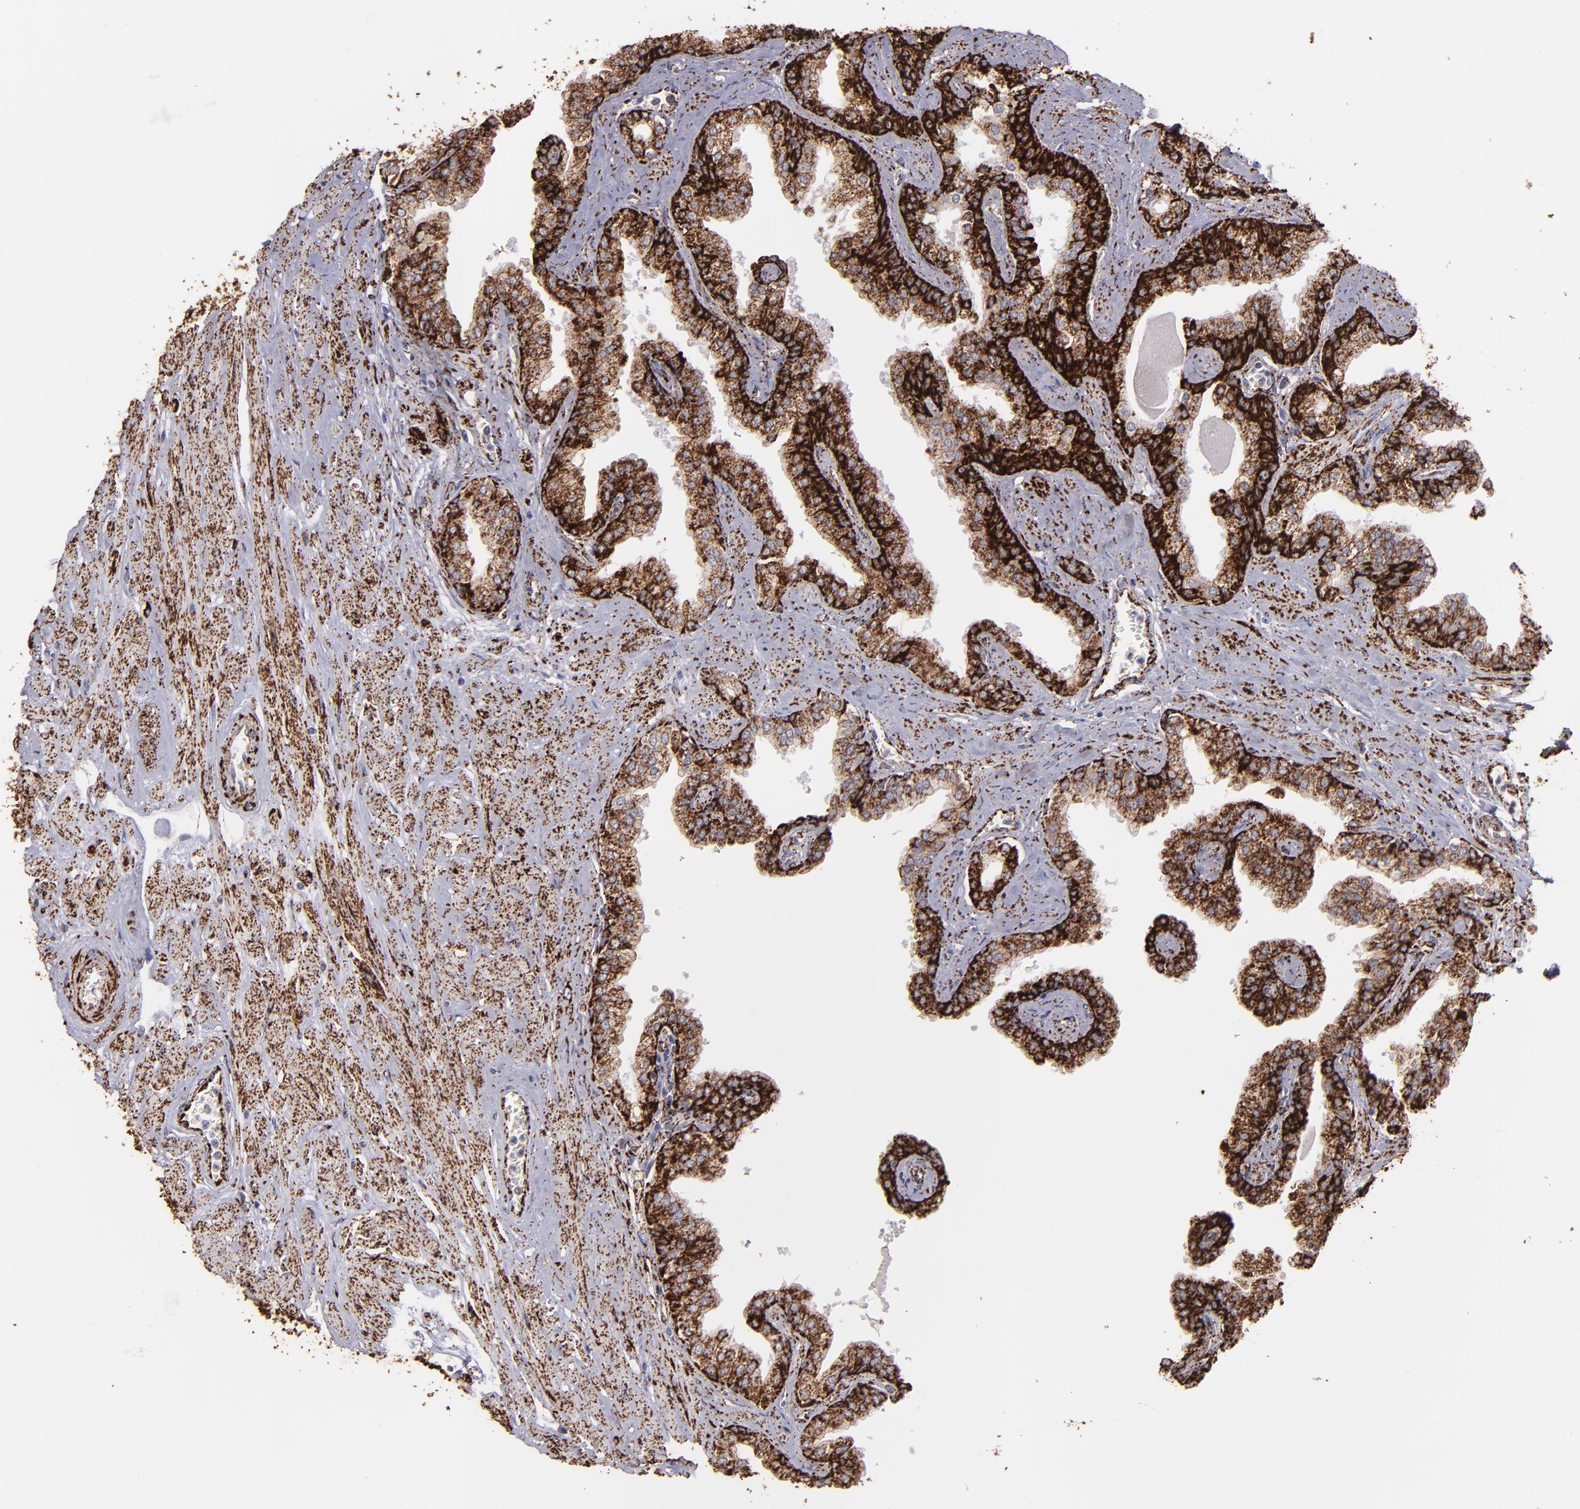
{"staining": {"intensity": "strong", "quantity": ">75%", "location": "cytoplasmic/membranous"}, "tissue": "prostate", "cell_type": "Glandular cells", "image_type": "normal", "snomed": [{"axis": "morphology", "description": "Normal tissue, NOS"}, {"axis": "topography", "description": "Prostate"}], "caption": "Protein staining of normal prostate displays strong cytoplasmic/membranous positivity in about >75% of glandular cells.", "gene": "MAOB", "patient": {"sex": "male", "age": 60}}